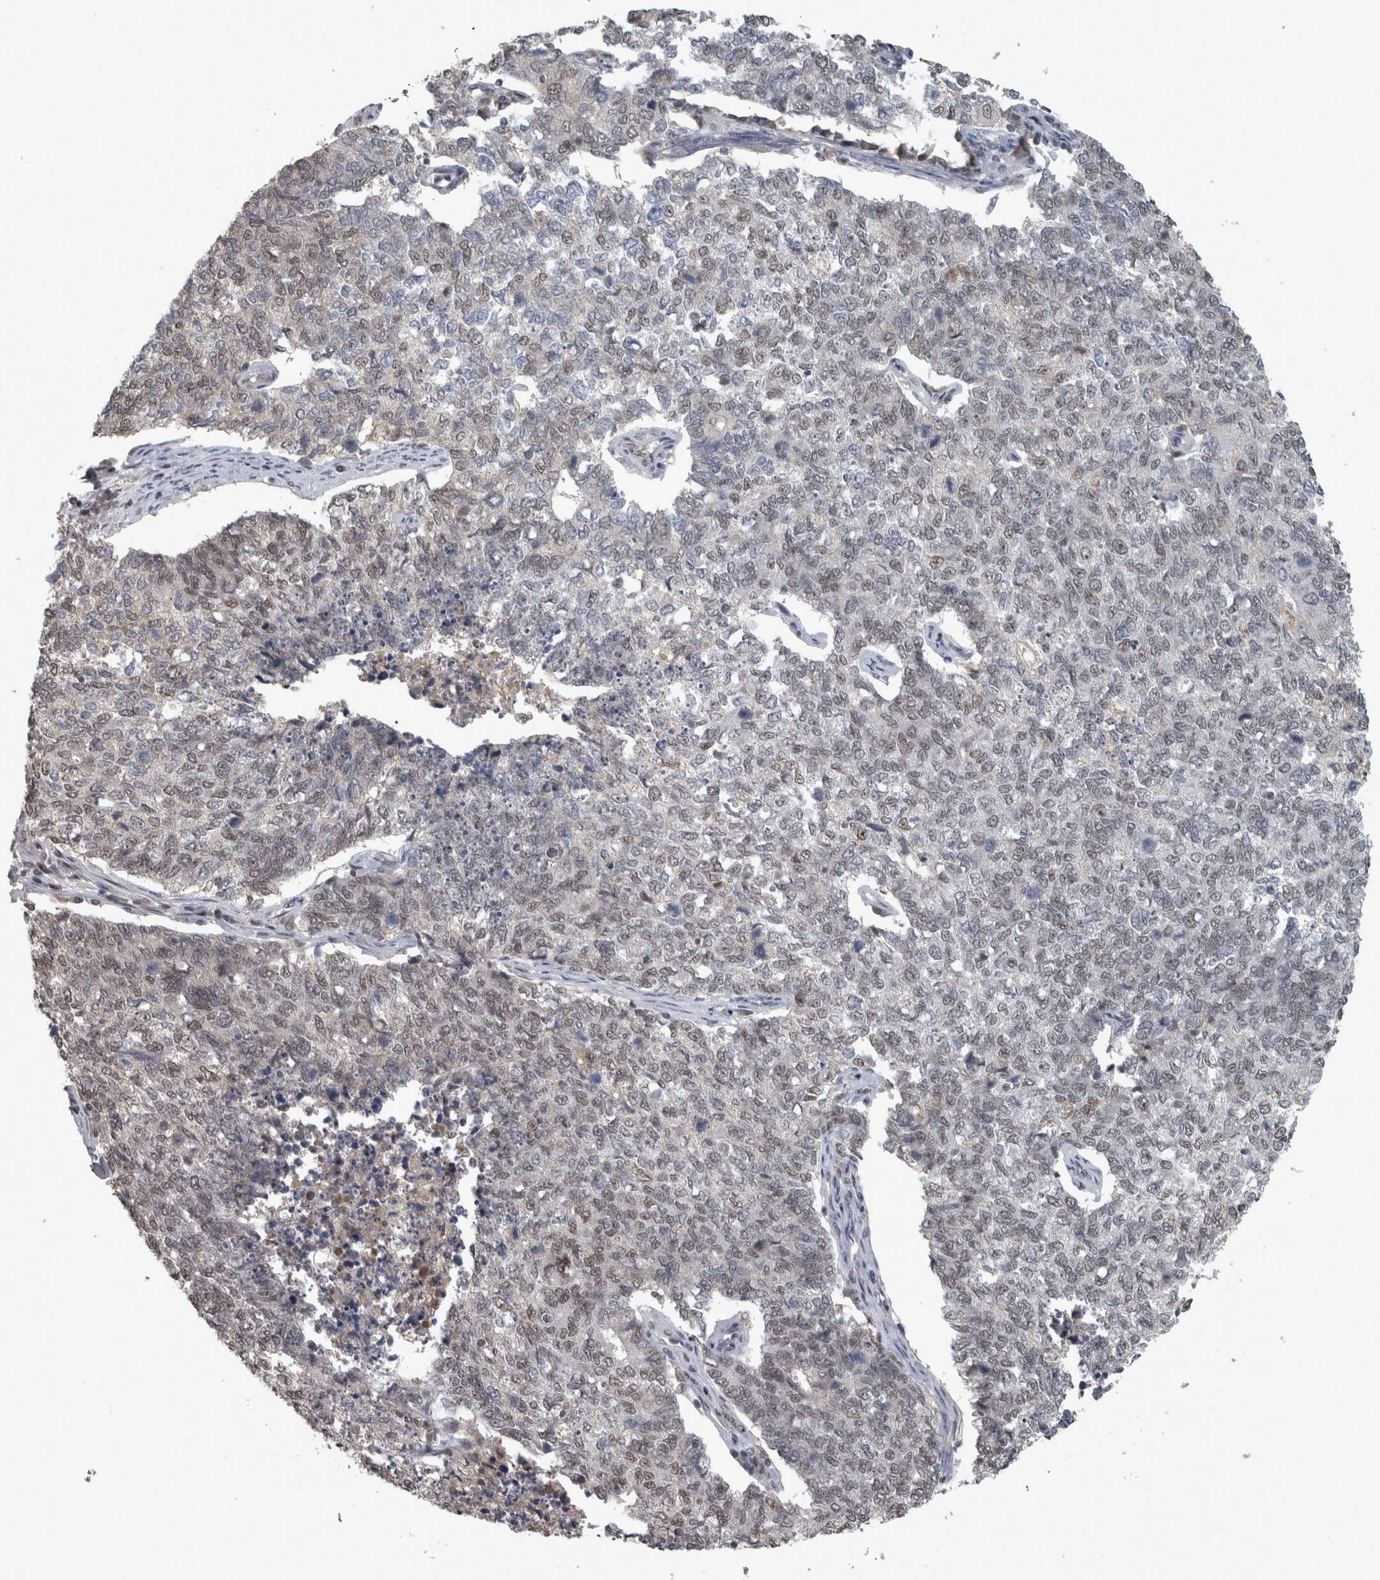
{"staining": {"intensity": "weak", "quantity": ">75%", "location": "nuclear"}, "tissue": "cervical cancer", "cell_type": "Tumor cells", "image_type": "cancer", "snomed": [{"axis": "morphology", "description": "Squamous cell carcinoma, NOS"}, {"axis": "topography", "description": "Cervix"}], "caption": "About >75% of tumor cells in squamous cell carcinoma (cervical) show weak nuclear protein staining as visualized by brown immunohistochemical staining.", "gene": "DDX42", "patient": {"sex": "female", "age": 63}}